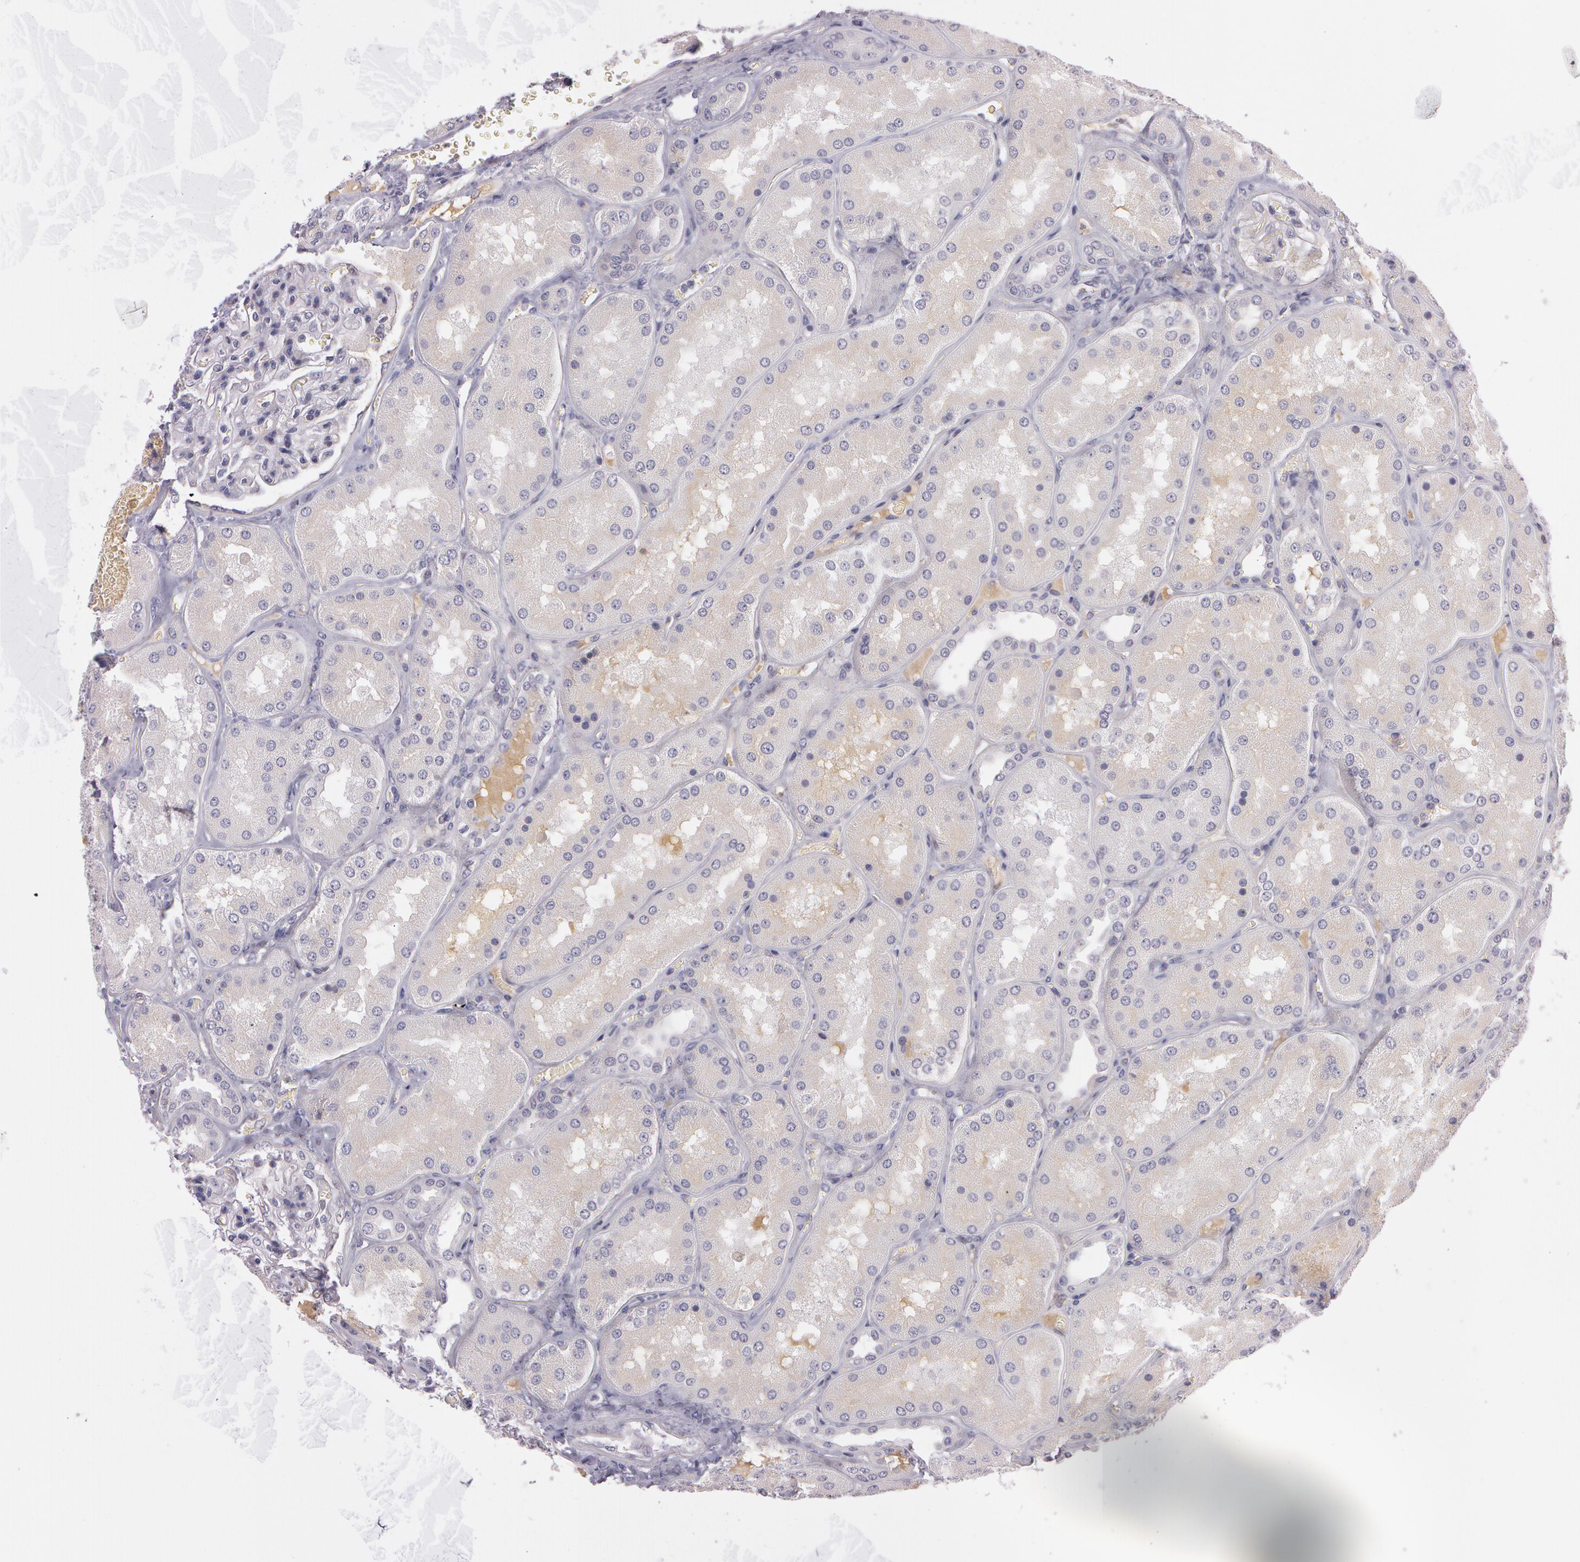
{"staining": {"intensity": "negative", "quantity": "none", "location": "none"}, "tissue": "kidney", "cell_type": "Cells in glomeruli", "image_type": "normal", "snomed": [{"axis": "morphology", "description": "Normal tissue, NOS"}, {"axis": "topography", "description": "Kidney"}], "caption": "Kidney stained for a protein using immunohistochemistry shows no staining cells in glomeruli.", "gene": "MXRA5", "patient": {"sex": "female", "age": 56}}